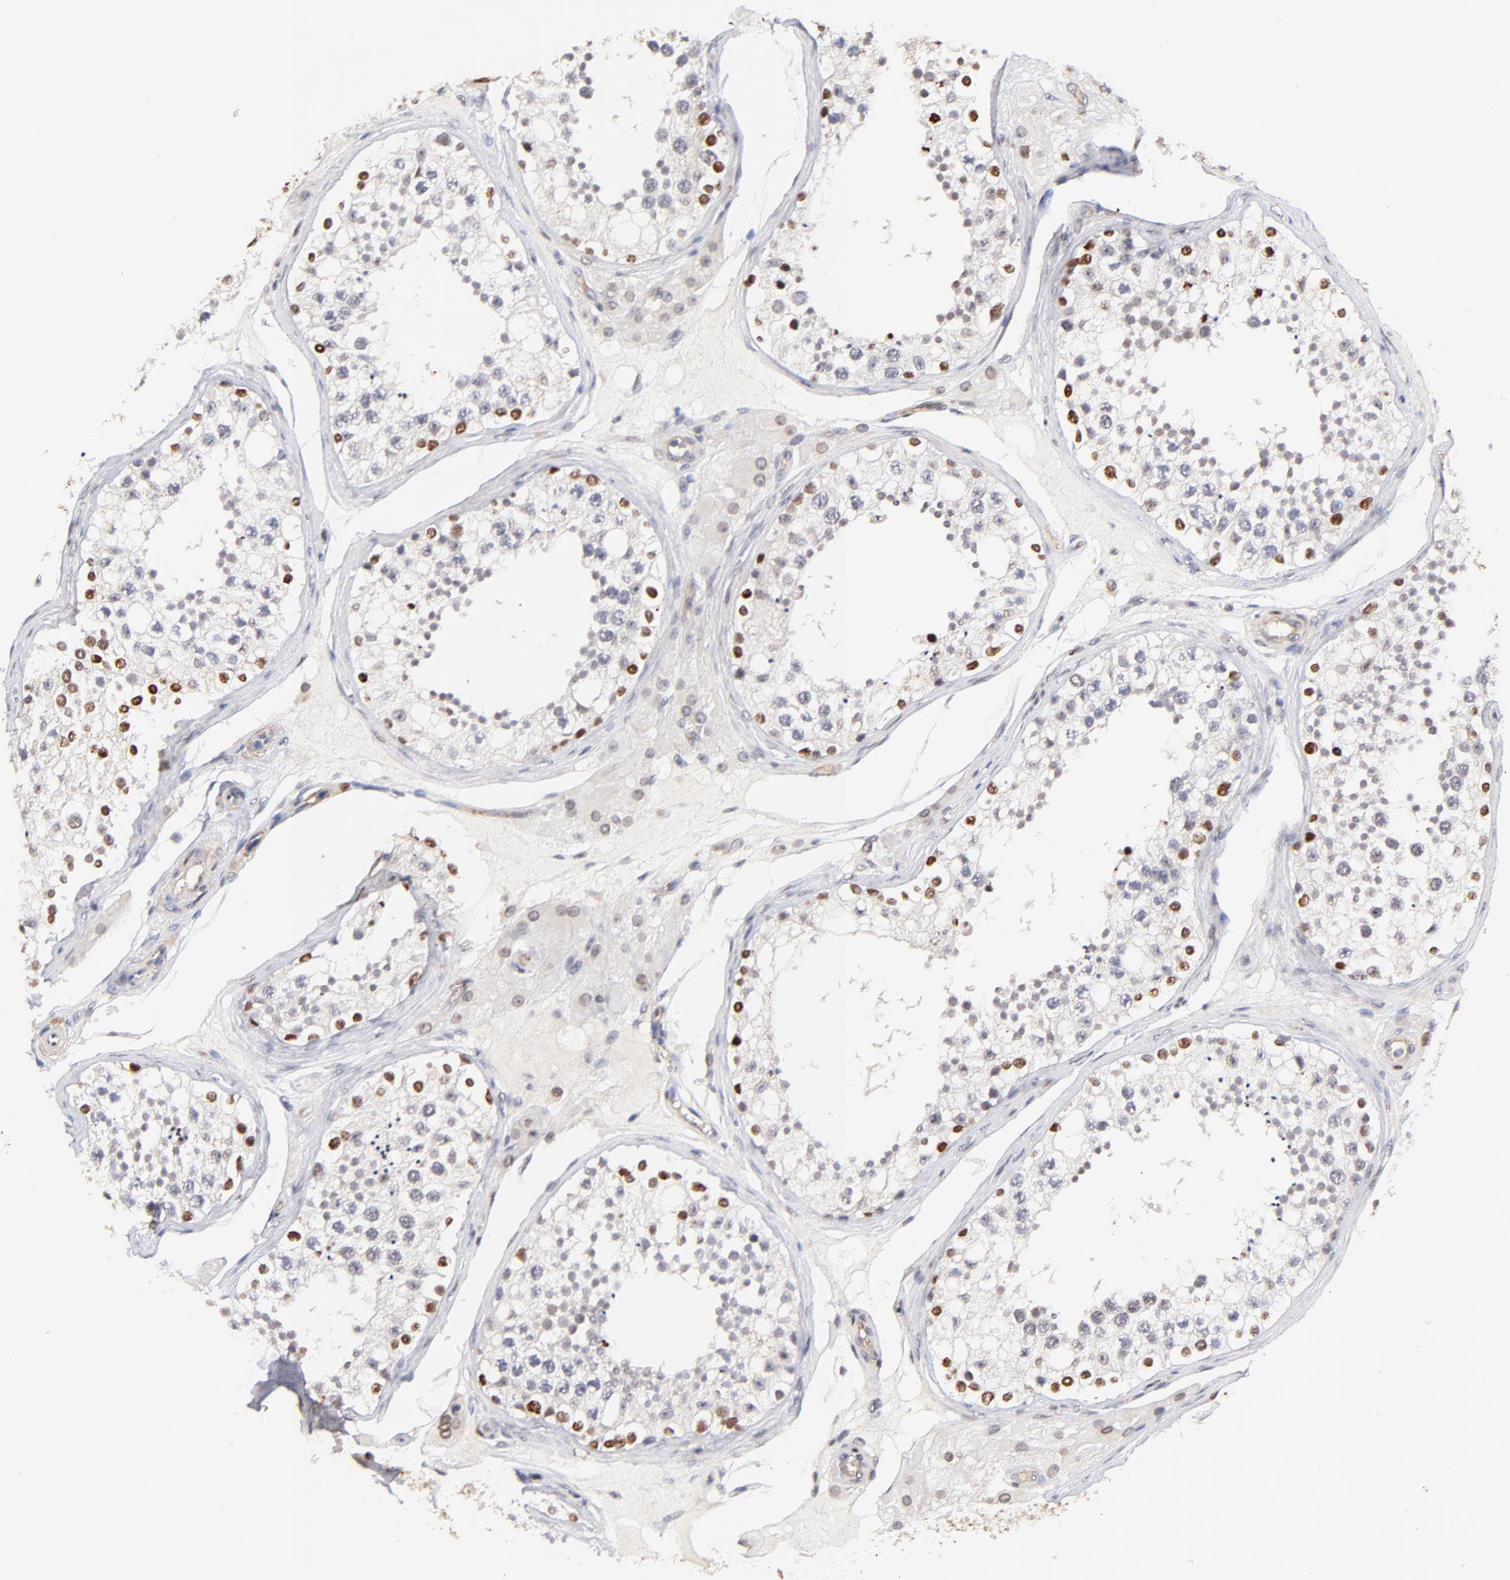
{"staining": {"intensity": "strong", "quantity": "<25%", "location": "nuclear"}, "tissue": "testis", "cell_type": "Cells in seminiferous ducts", "image_type": "normal", "snomed": [{"axis": "morphology", "description": "Normal tissue, NOS"}, {"axis": "topography", "description": "Testis"}], "caption": "Protein staining of benign testis reveals strong nuclear positivity in approximately <25% of cells in seminiferous ducts.", "gene": "ZFP92", "patient": {"sex": "male", "age": 68}}